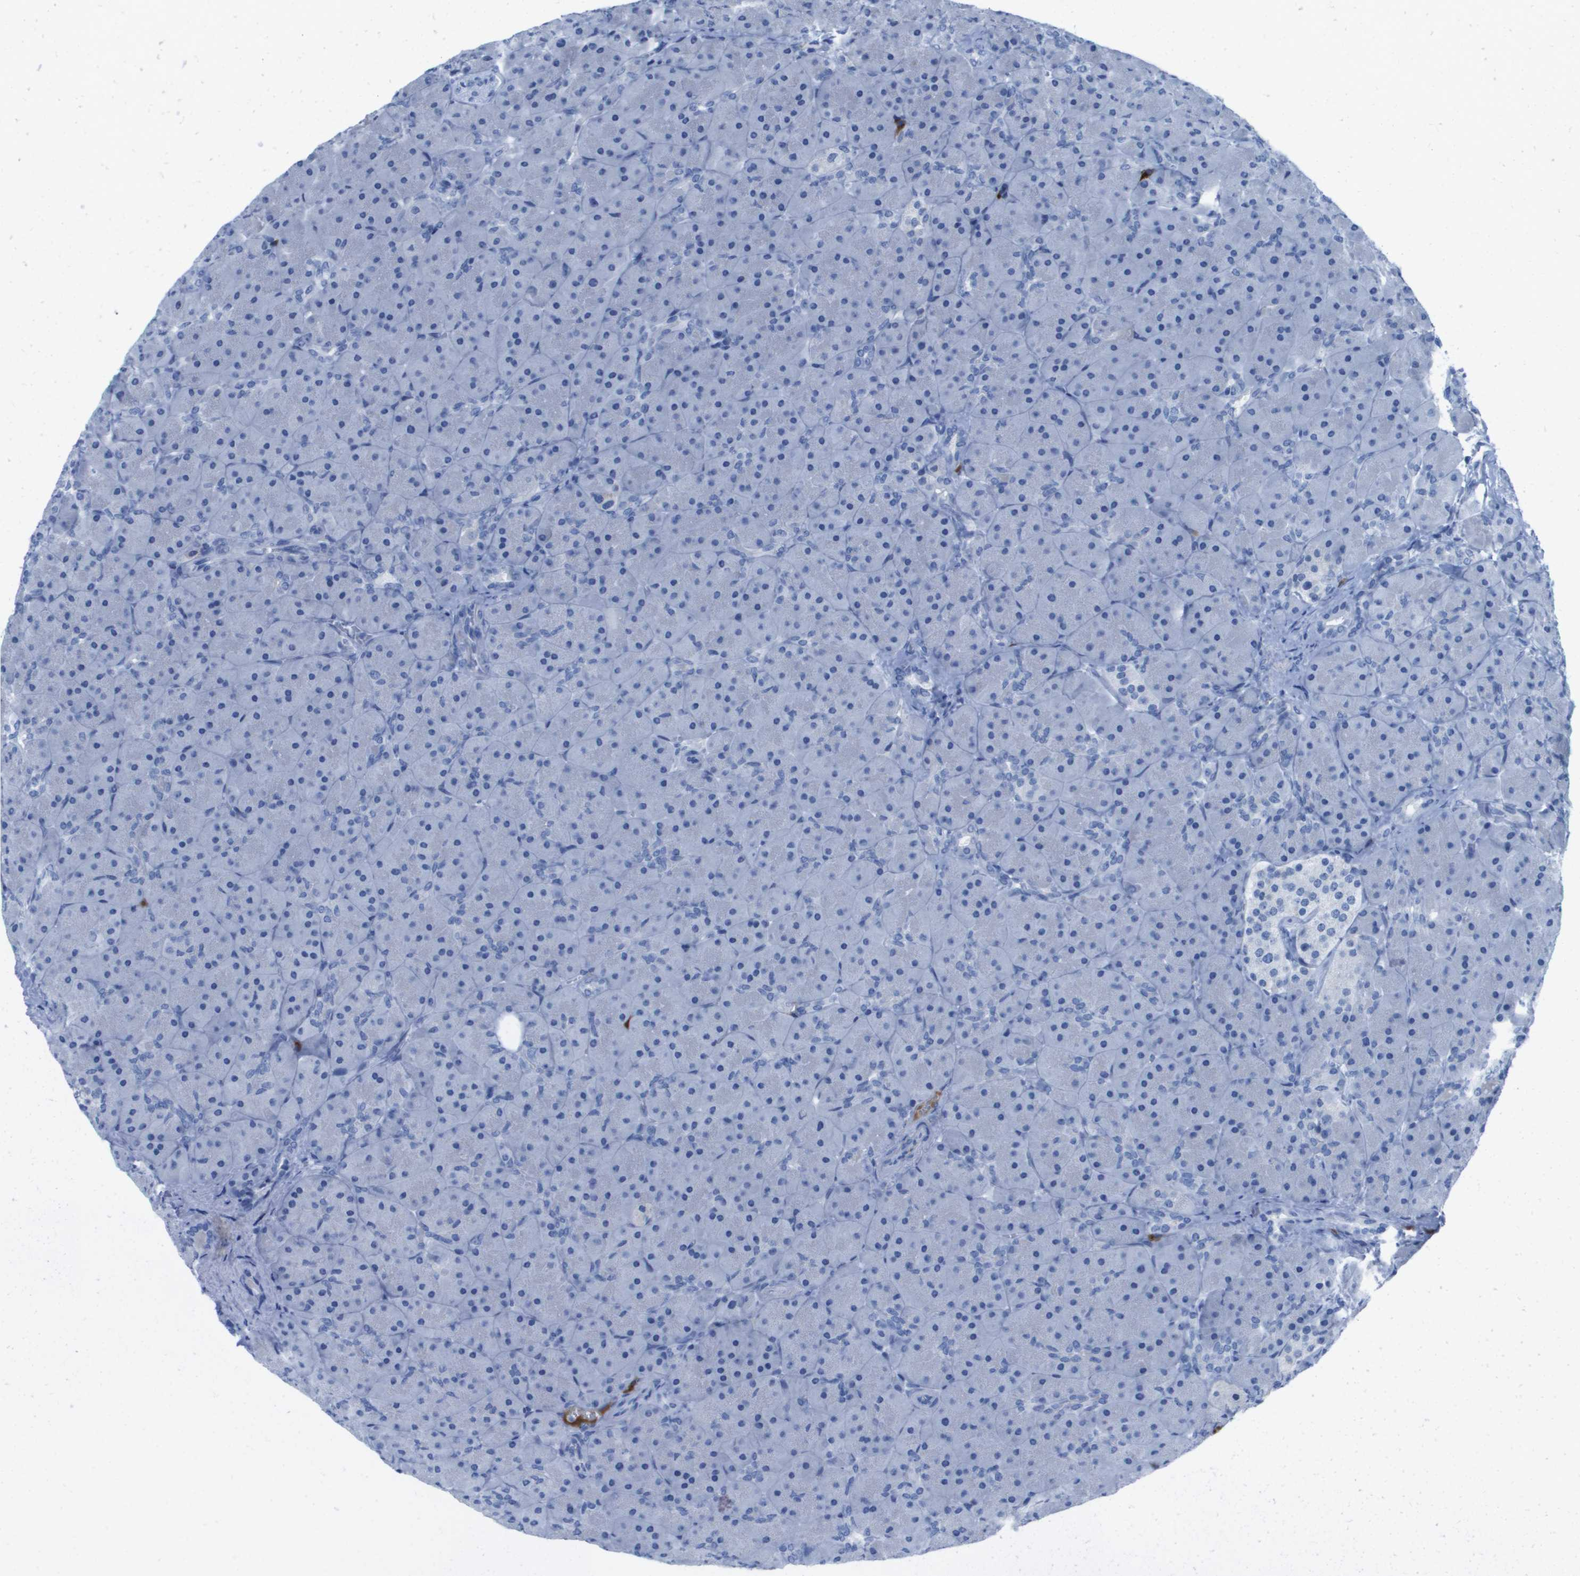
{"staining": {"intensity": "negative", "quantity": "none", "location": "none"}, "tissue": "pancreas", "cell_type": "Exocrine glandular cells", "image_type": "normal", "snomed": [{"axis": "morphology", "description": "Normal tissue, NOS"}, {"axis": "topography", "description": "Pancreas"}], "caption": "Immunohistochemical staining of unremarkable human pancreas demonstrates no significant positivity in exocrine glandular cells. (Brightfield microscopy of DAB immunohistochemistry at high magnification).", "gene": "GPR18", "patient": {"sex": "male", "age": 66}}